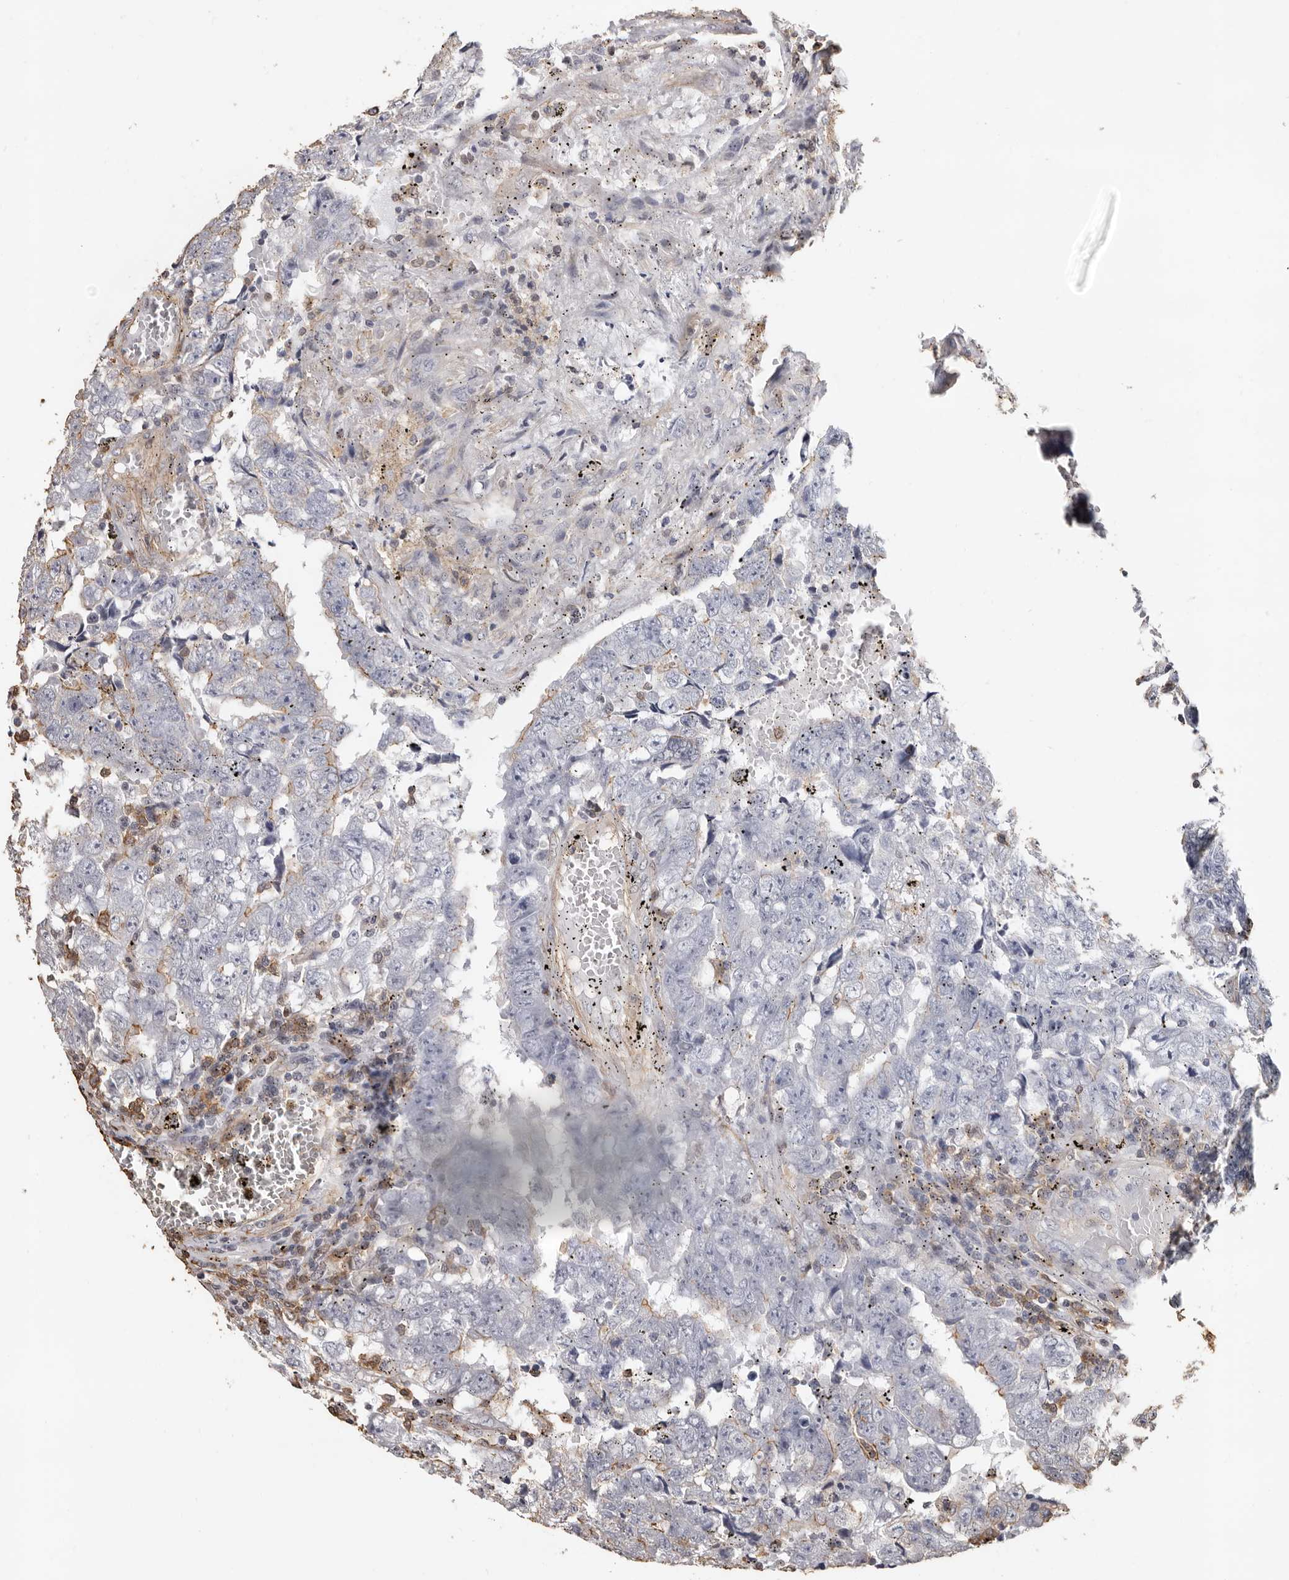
{"staining": {"intensity": "negative", "quantity": "none", "location": "none"}, "tissue": "testis cancer", "cell_type": "Tumor cells", "image_type": "cancer", "snomed": [{"axis": "morphology", "description": "Carcinoma, Embryonal, NOS"}, {"axis": "topography", "description": "Testis"}], "caption": "DAB immunohistochemical staining of human testis cancer (embryonal carcinoma) displays no significant staining in tumor cells.", "gene": "GSK3A", "patient": {"sex": "male", "age": 25}}